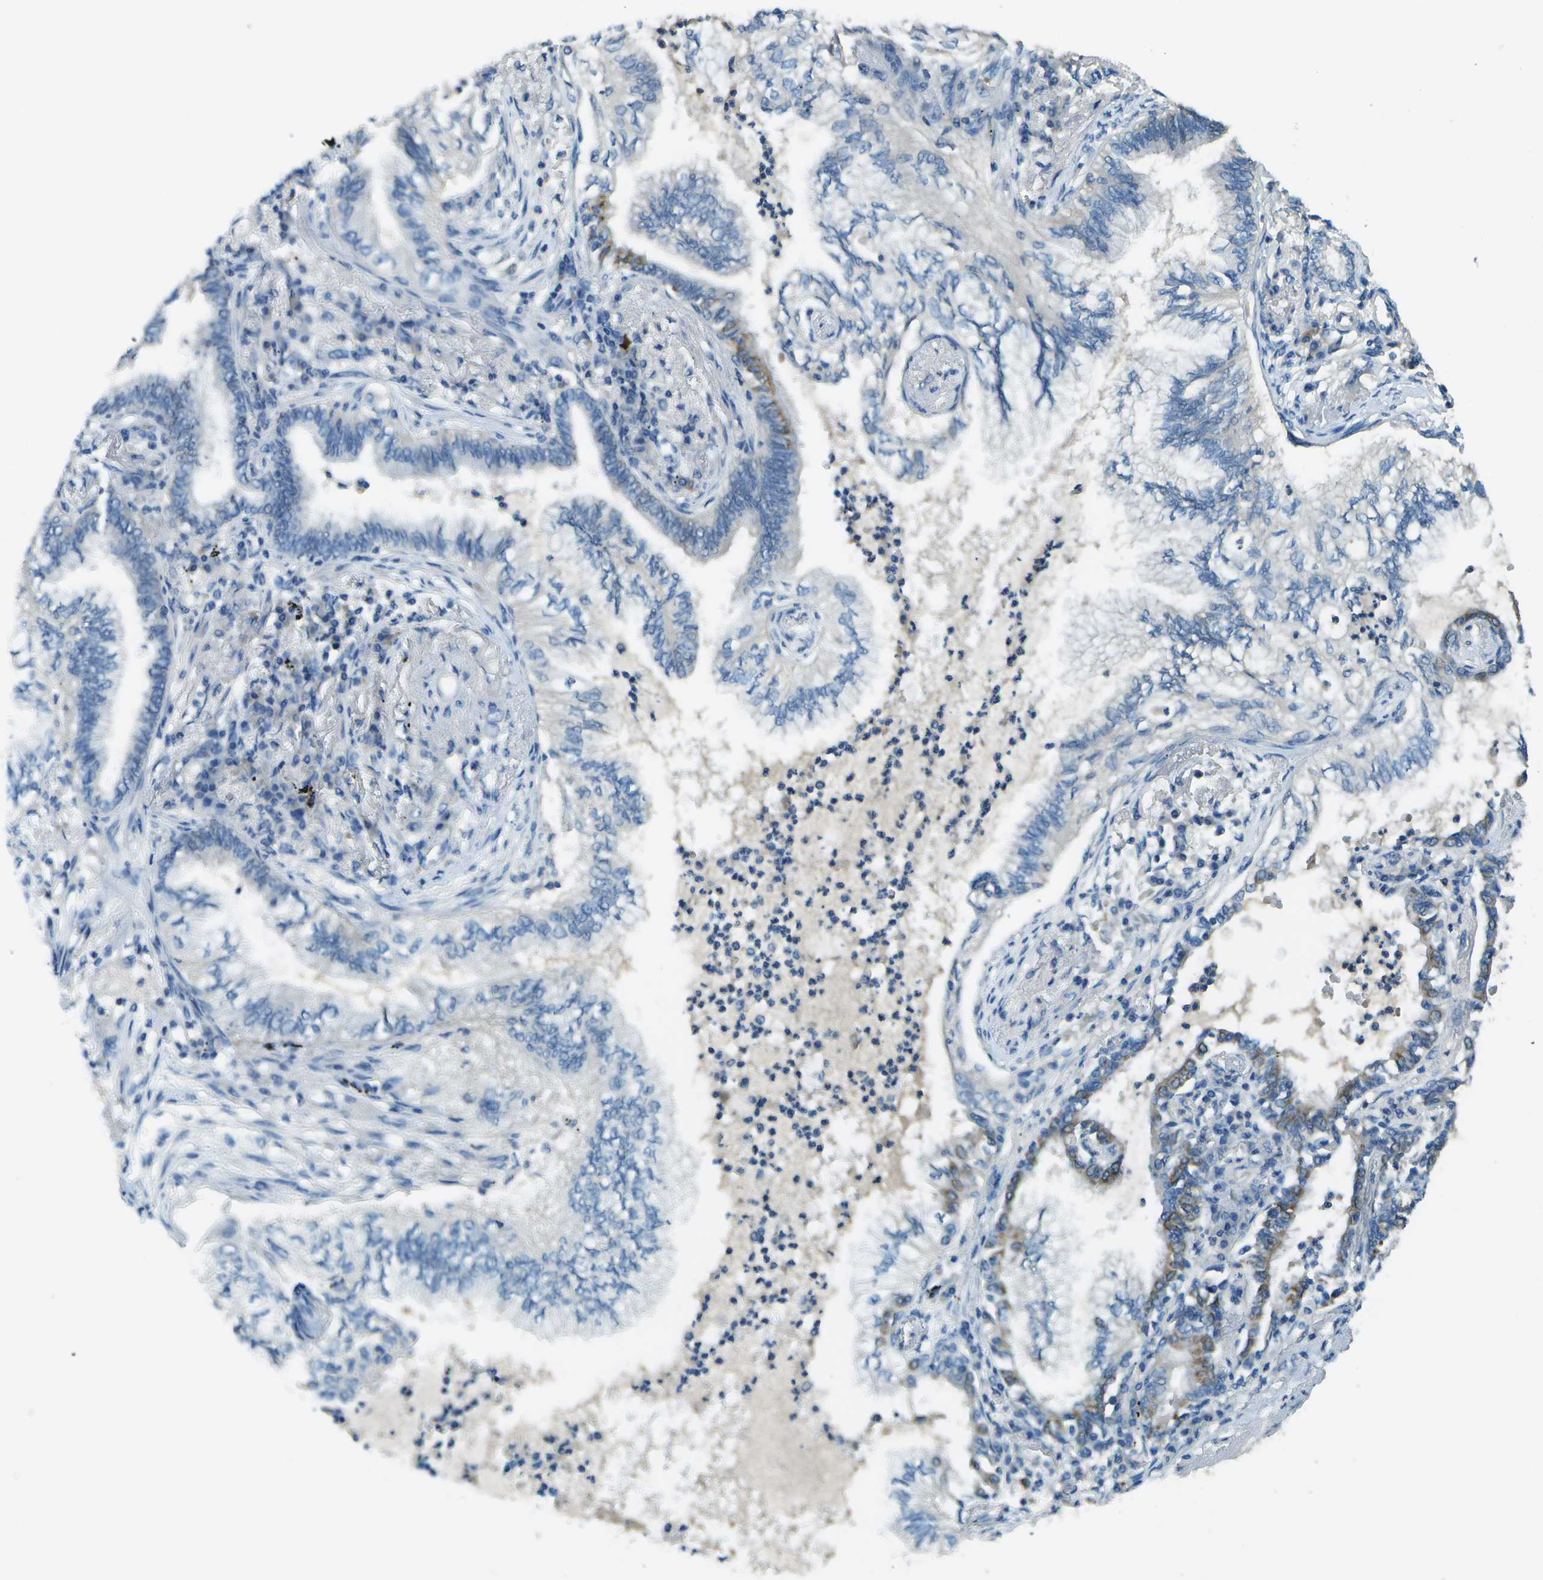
{"staining": {"intensity": "moderate", "quantity": "<25%", "location": "cytoplasmic/membranous"}, "tissue": "lung cancer", "cell_type": "Tumor cells", "image_type": "cancer", "snomed": [{"axis": "morphology", "description": "Normal tissue, NOS"}, {"axis": "morphology", "description": "Adenocarcinoma, NOS"}, {"axis": "topography", "description": "Bronchus"}, {"axis": "topography", "description": "Lung"}], "caption": "Human lung cancer stained with a brown dye demonstrates moderate cytoplasmic/membranous positive expression in approximately <25% of tumor cells.", "gene": "LGI2", "patient": {"sex": "female", "age": 70}}